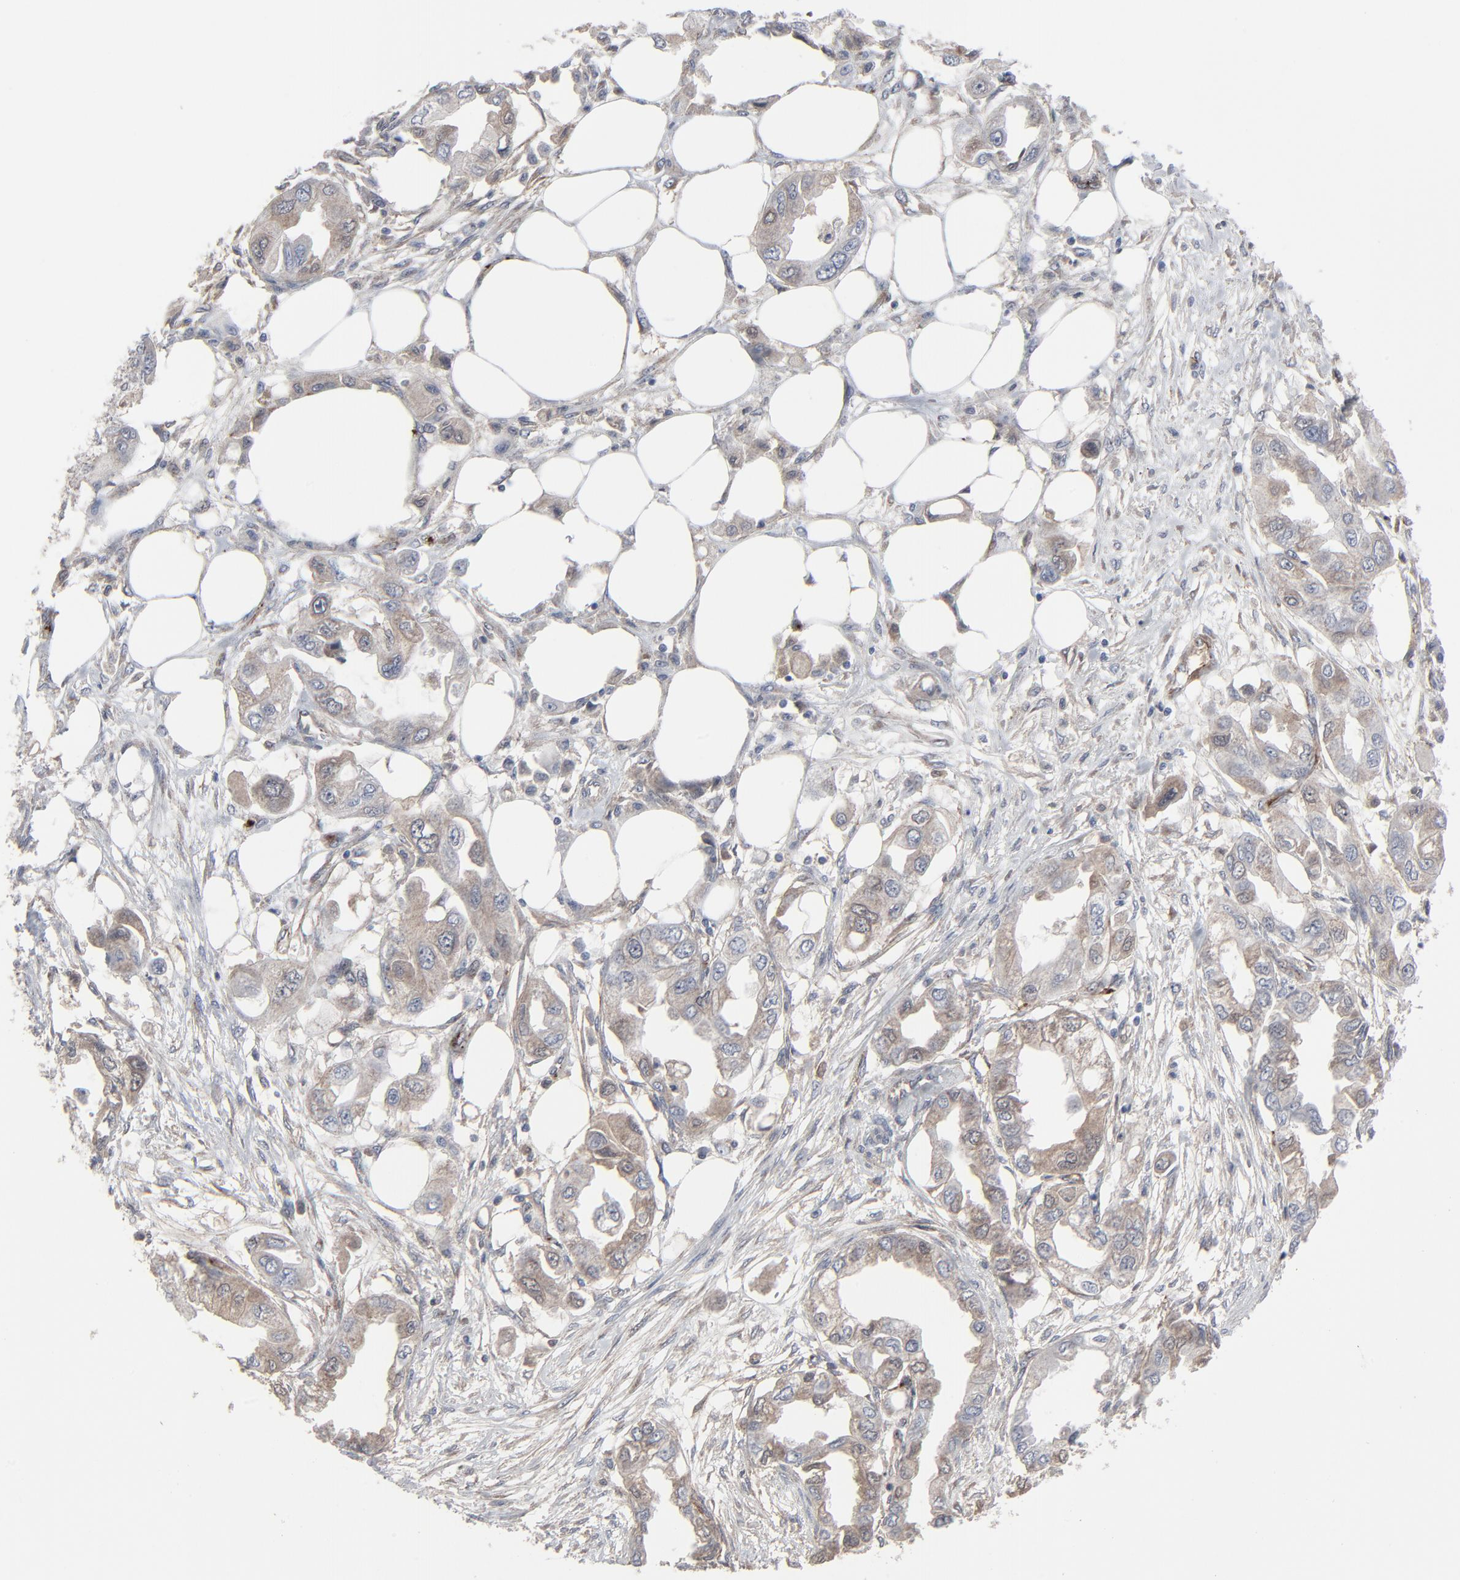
{"staining": {"intensity": "weak", "quantity": ">75%", "location": "cytoplasmic/membranous"}, "tissue": "endometrial cancer", "cell_type": "Tumor cells", "image_type": "cancer", "snomed": [{"axis": "morphology", "description": "Adenocarcinoma, NOS"}, {"axis": "topography", "description": "Endometrium"}], "caption": "A high-resolution photomicrograph shows IHC staining of adenocarcinoma (endometrial), which displays weak cytoplasmic/membranous expression in about >75% of tumor cells.", "gene": "JAM3", "patient": {"sex": "female", "age": 67}}